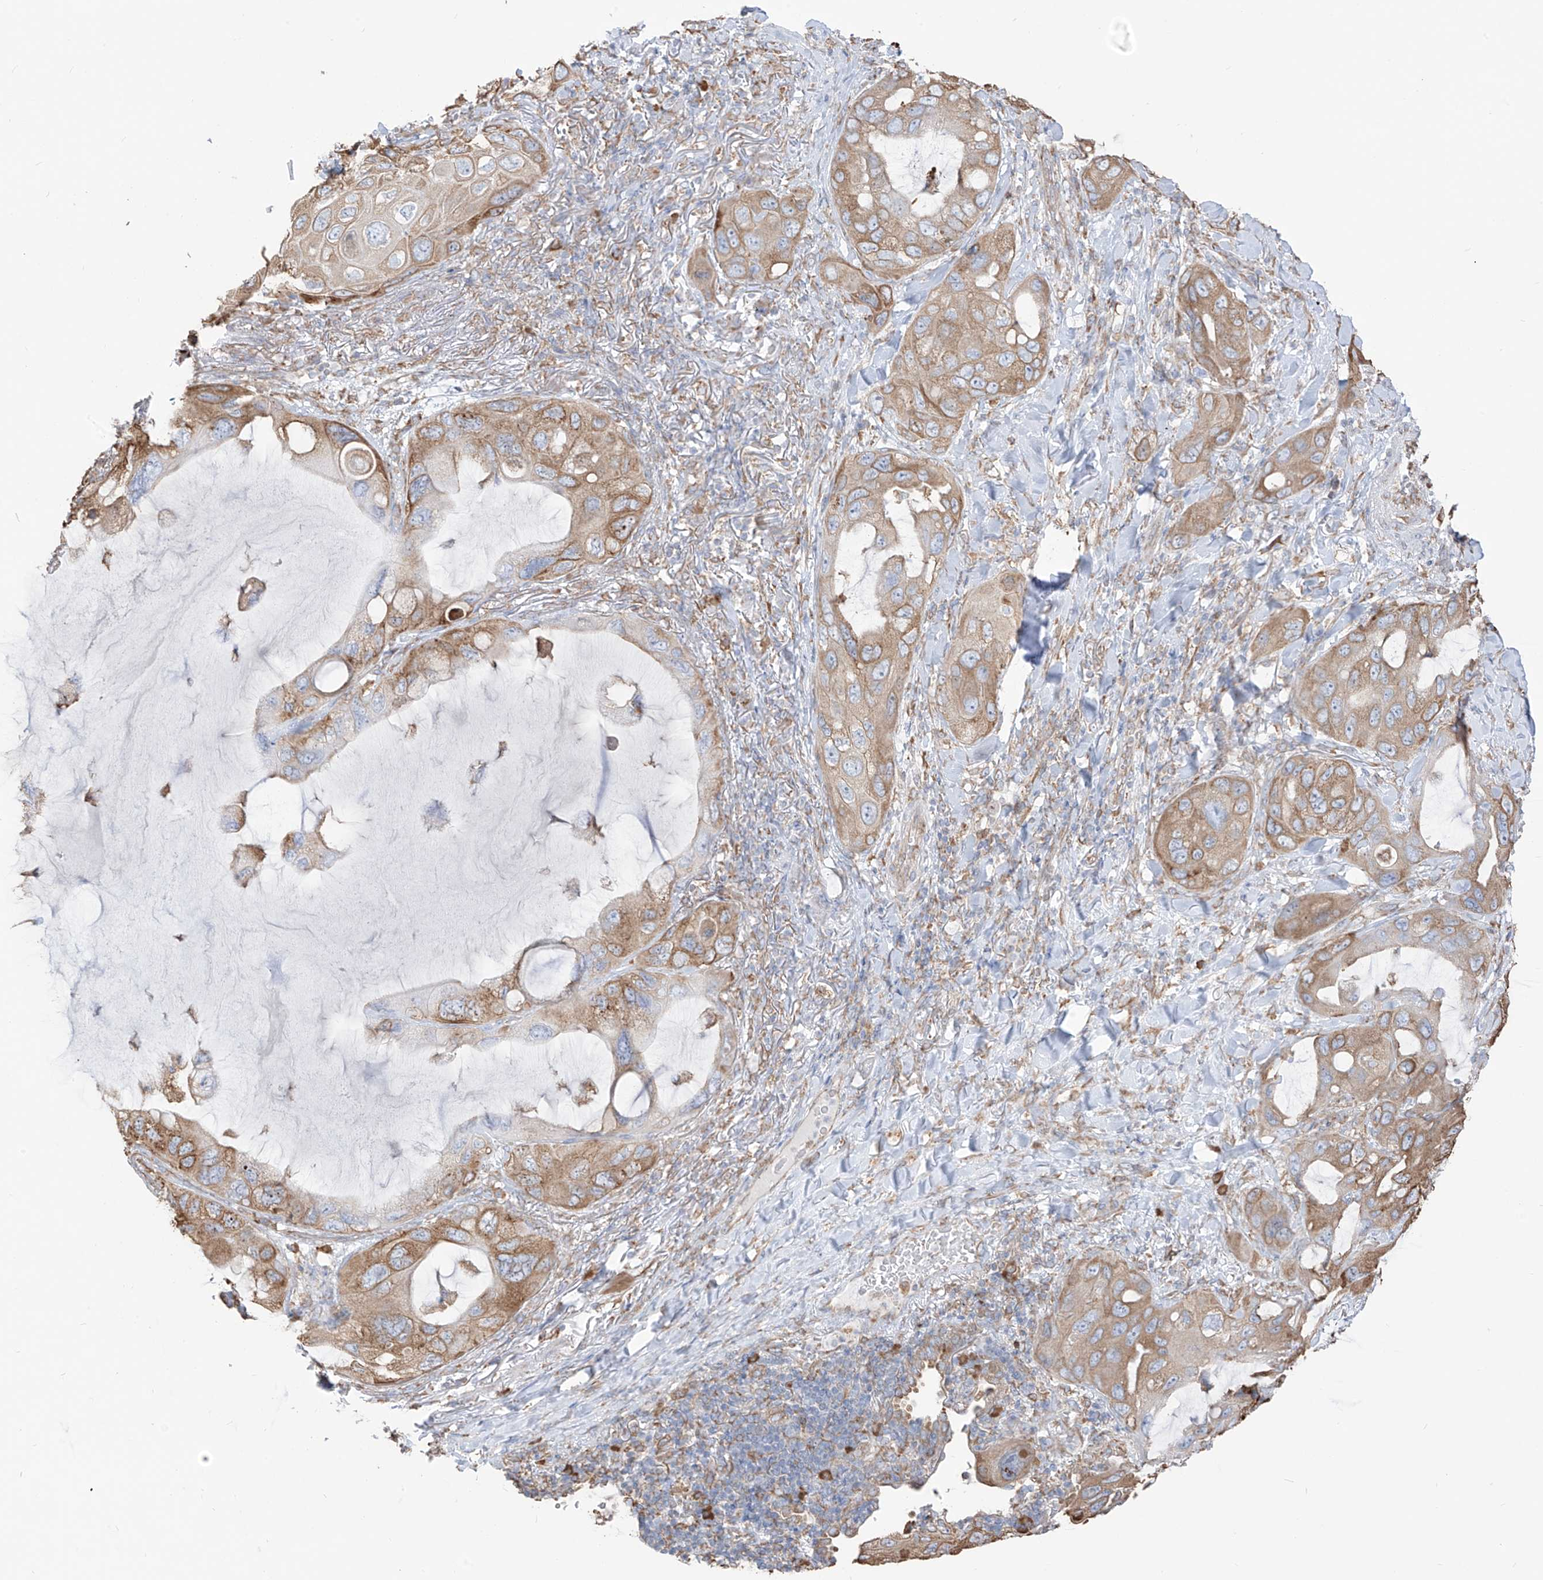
{"staining": {"intensity": "moderate", "quantity": ">75%", "location": "cytoplasmic/membranous"}, "tissue": "lung cancer", "cell_type": "Tumor cells", "image_type": "cancer", "snomed": [{"axis": "morphology", "description": "Squamous cell carcinoma, NOS"}, {"axis": "topography", "description": "Lung"}], "caption": "Lung cancer stained with immunohistochemistry (IHC) reveals moderate cytoplasmic/membranous positivity in about >75% of tumor cells.", "gene": "PDIA6", "patient": {"sex": "female", "age": 73}}